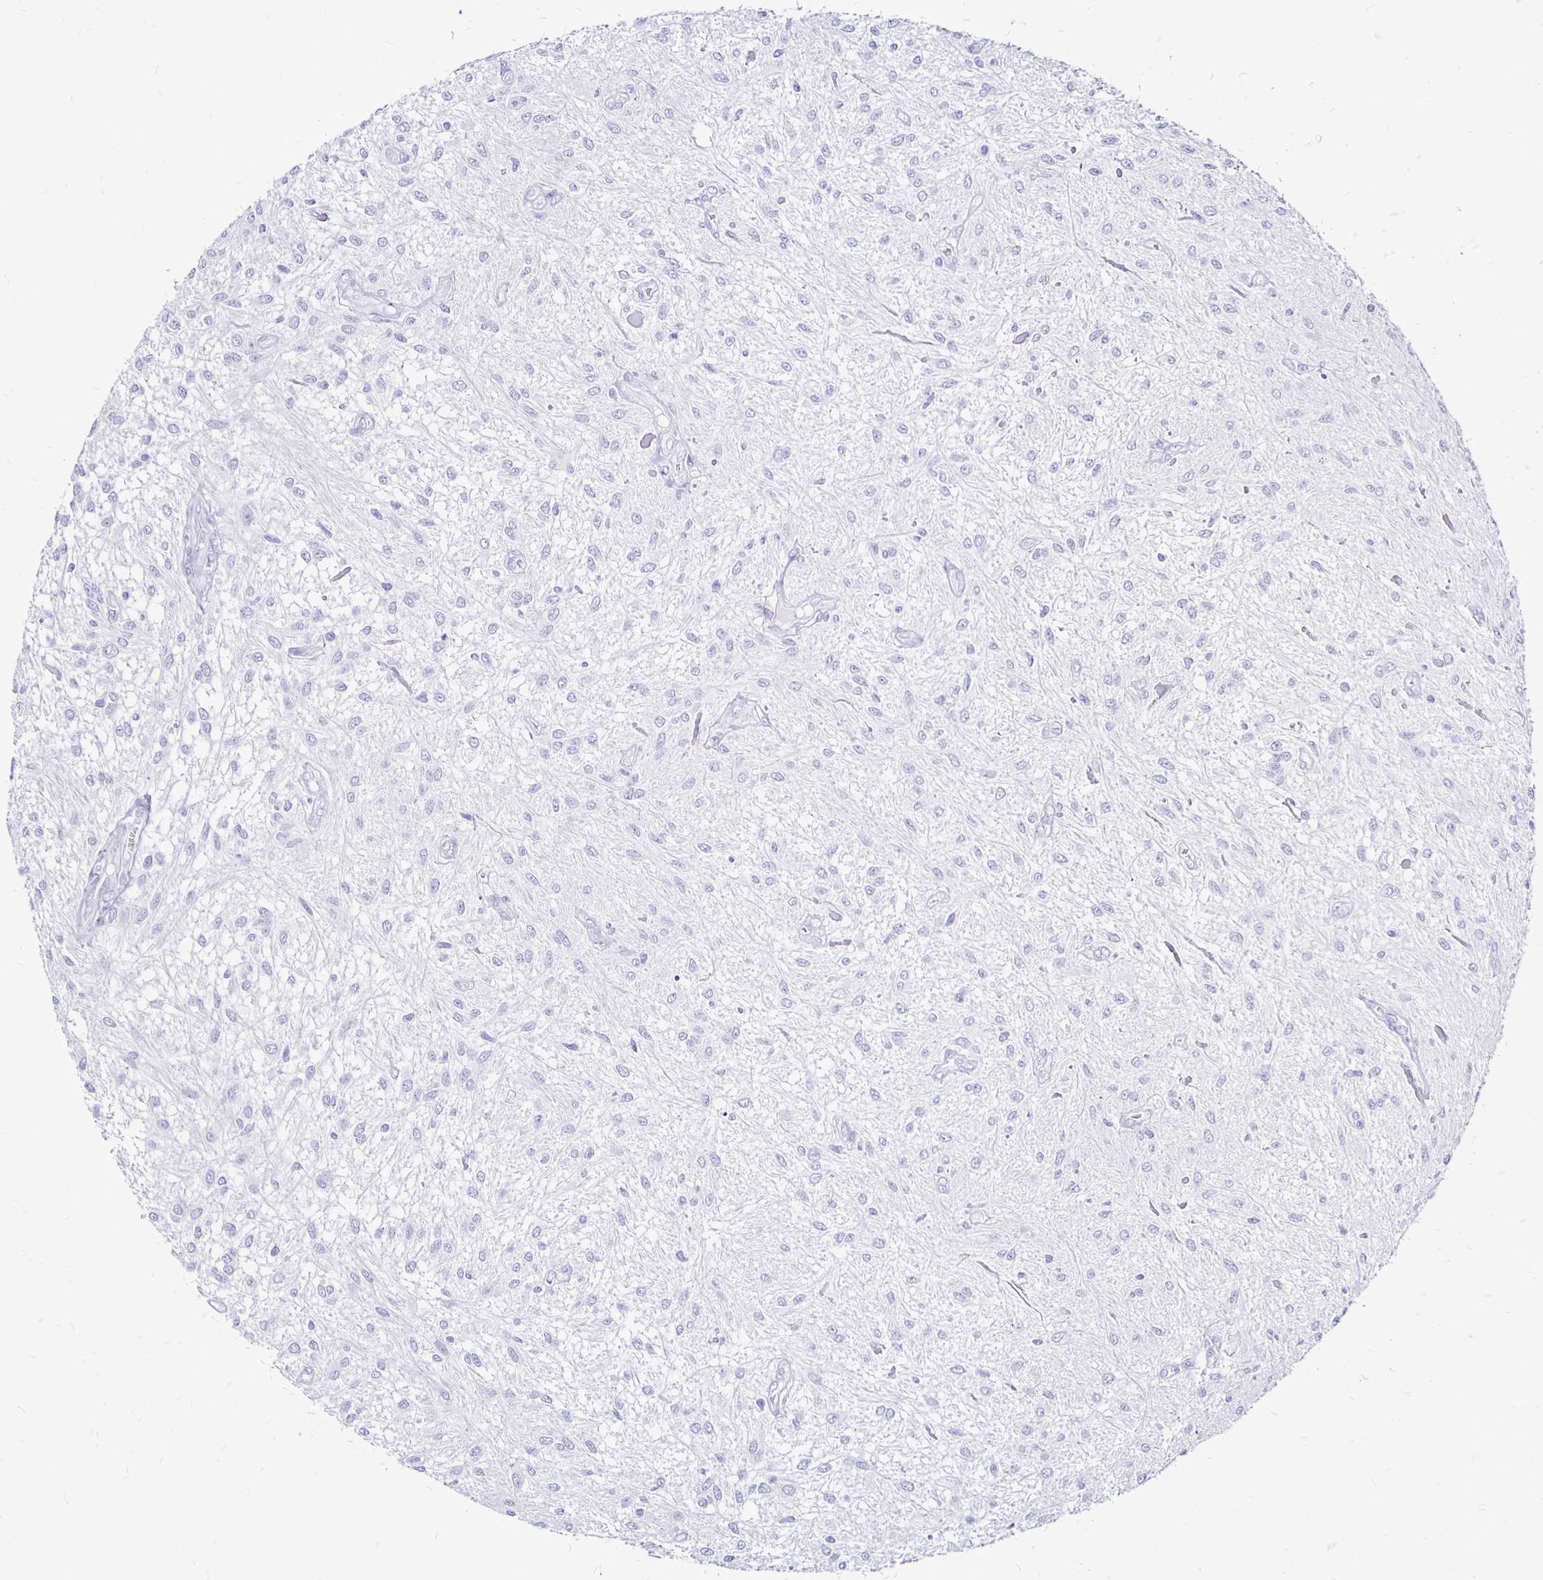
{"staining": {"intensity": "negative", "quantity": "none", "location": "none"}, "tissue": "glioma", "cell_type": "Tumor cells", "image_type": "cancer", "snomed": [{"axis": "morphology", "description": "Glioma, malignant, Low grade"}, {"axis": "topography", "description": "Cerebellum"}], "caption": "IHC image of low-grade glioma (malignant) stained for a protein (brown), which reveals no positivity in tumor cells.", "gene": "IRGC", "patient": {"sex": "female", "age": 14}}